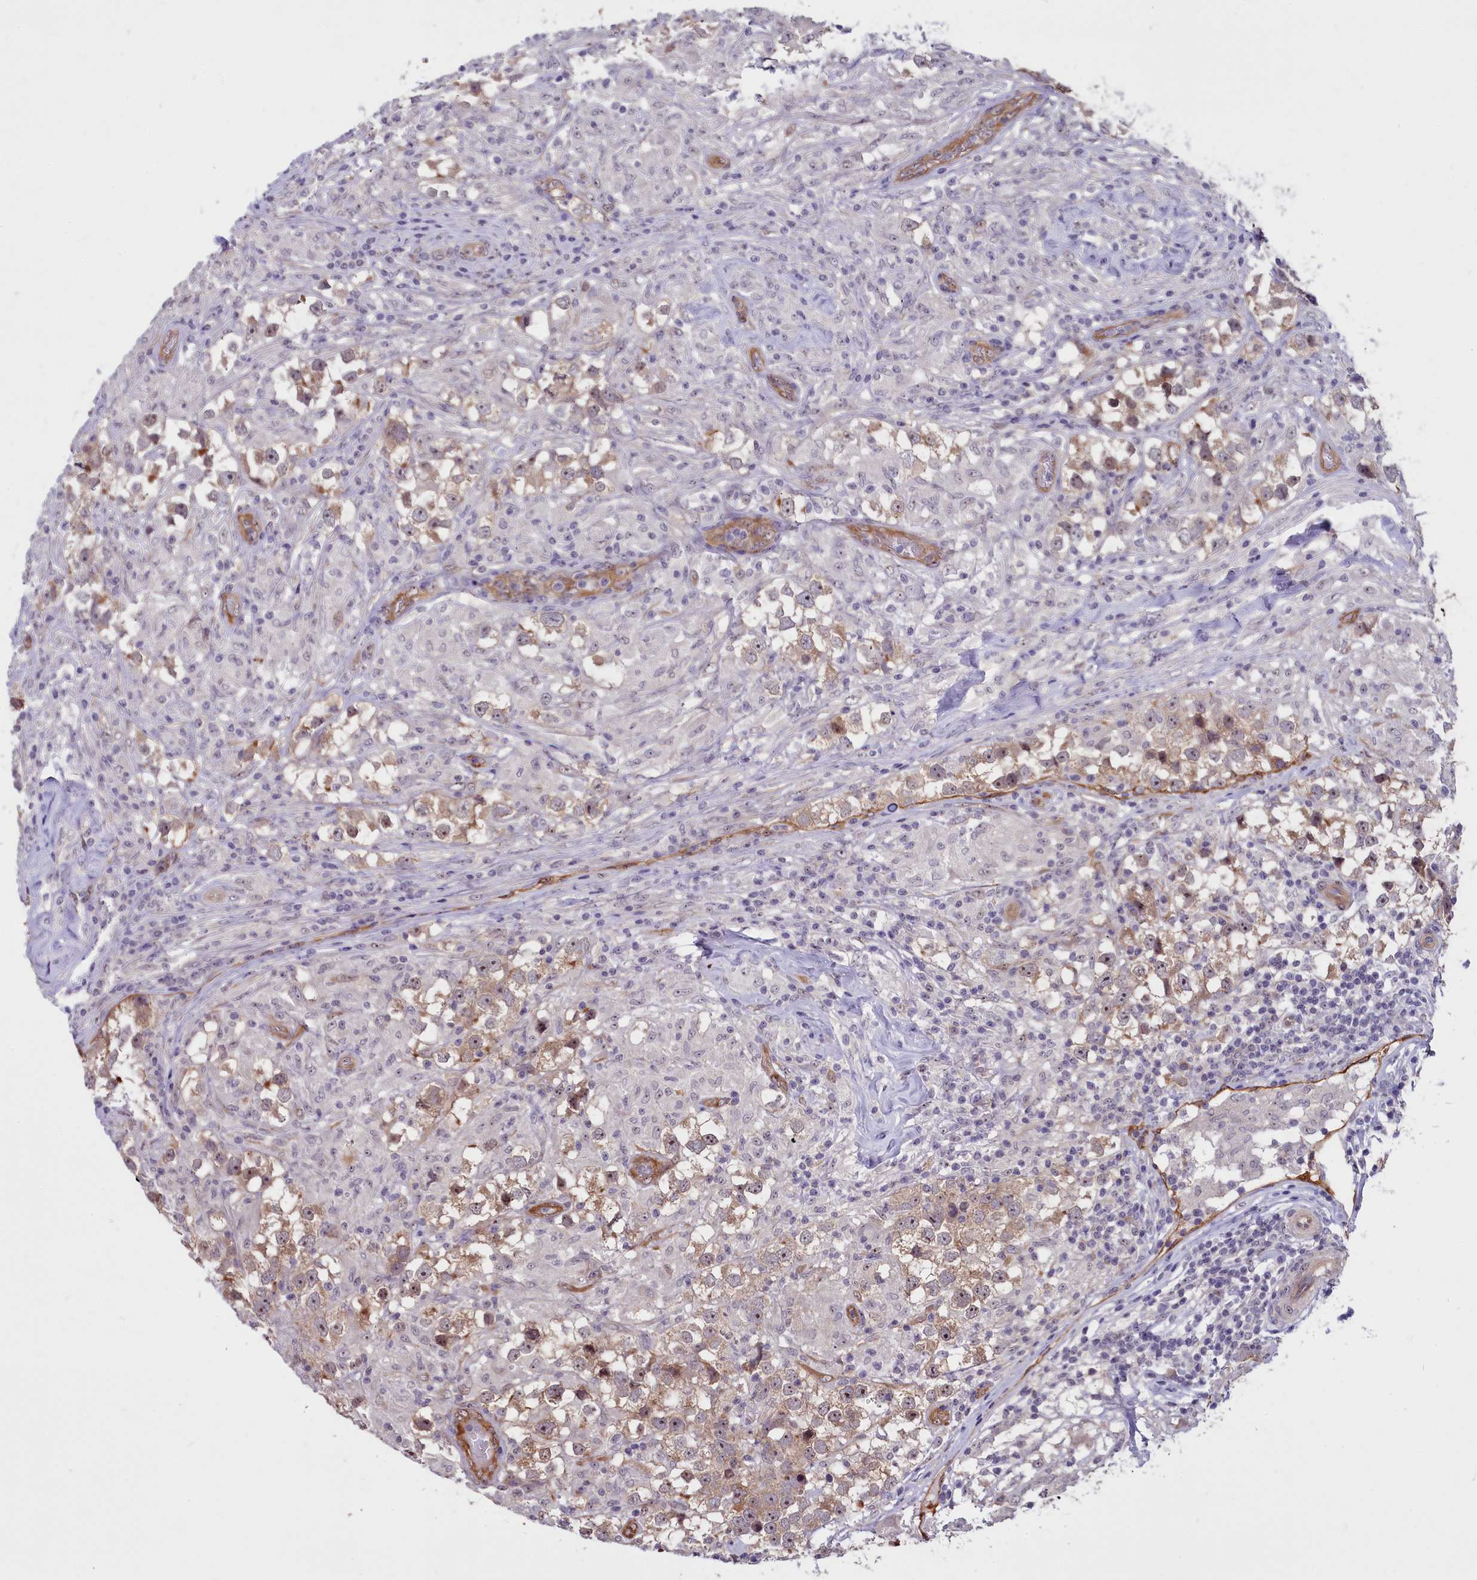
{"staining": {"intensity": "weak", "quantity": "25%-75%", "location": "cytoplasmic/membranous"}, "tissue": "testis cancer", "cell_type": "Tumor cells", "image_type": "cancer", "snomed": [{"axis": "morphology", "description": "Seminoma, NOS"}, {"axis": "topography", "description": "Testis"}], "caption": "Human testis seminoma stained with a brown dye demonstrates weak cytoplasmic/membranous positive staining in approximately 25%-75% of tumor cells.", "gene": "BCAR1", "patient": {"sex": "male", "age": 46}}